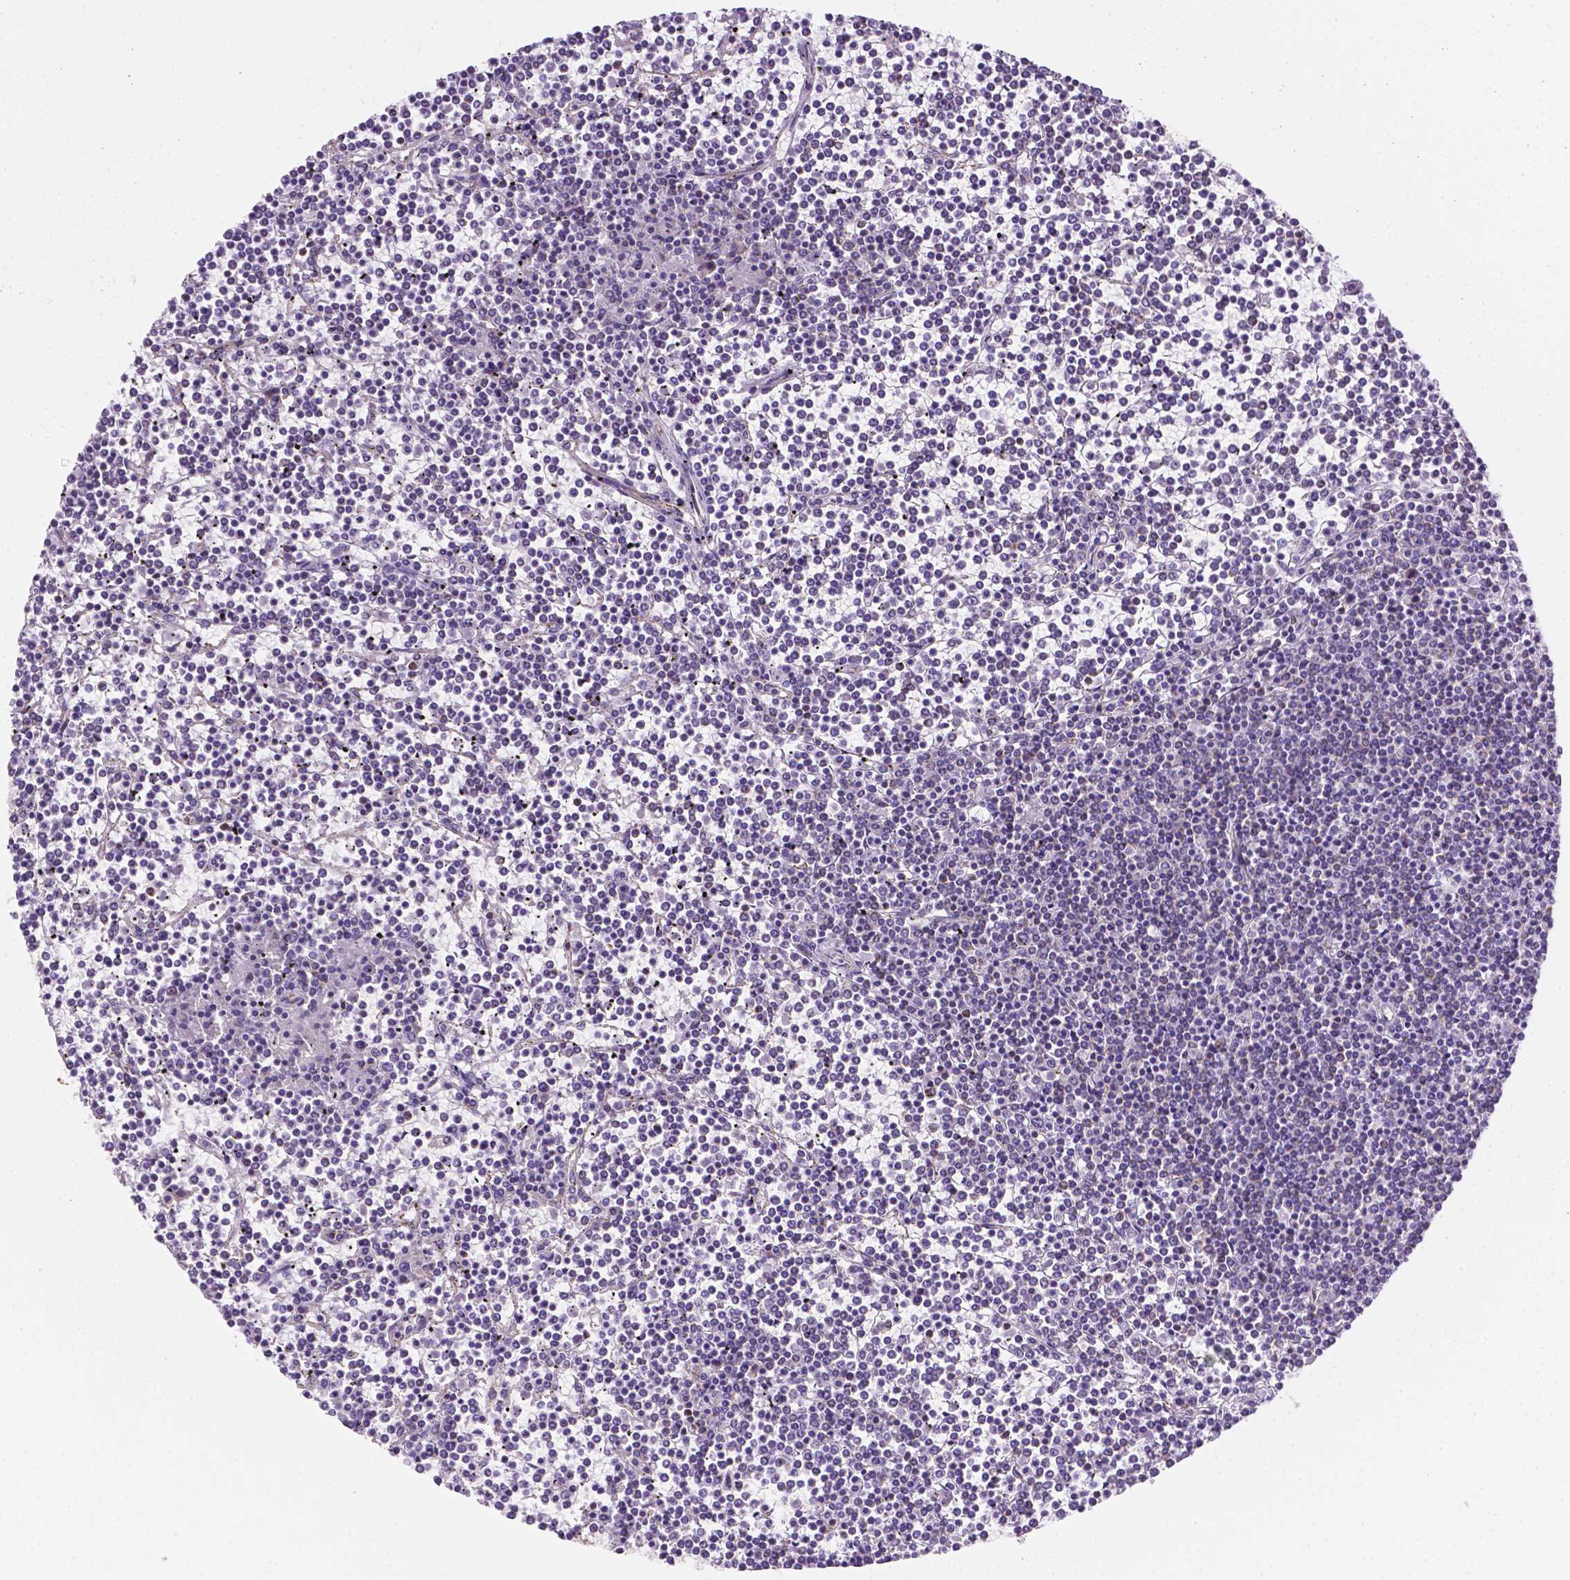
{"staining": {"intensity": "negative", "quantity": "none", "location": "none"}, "tissue": "lymphoma", "cell_type": "Tumor cells", "image_type": "cancer", "snomed": [{"axis": "morphology", "description": "Malignant lymphoma, non-Hodgkin's type, Low grade"}, {"axis": "topography", "description": "Spleen"}], "caption": "This micrograph is of lymphoma stained with IHC to label a protein in brown with the nuclei are counter-stained blue. There is no positivity in tumor cells.", "gene": "RMDN3", "patient": {"sex": "female", "age": 19}}